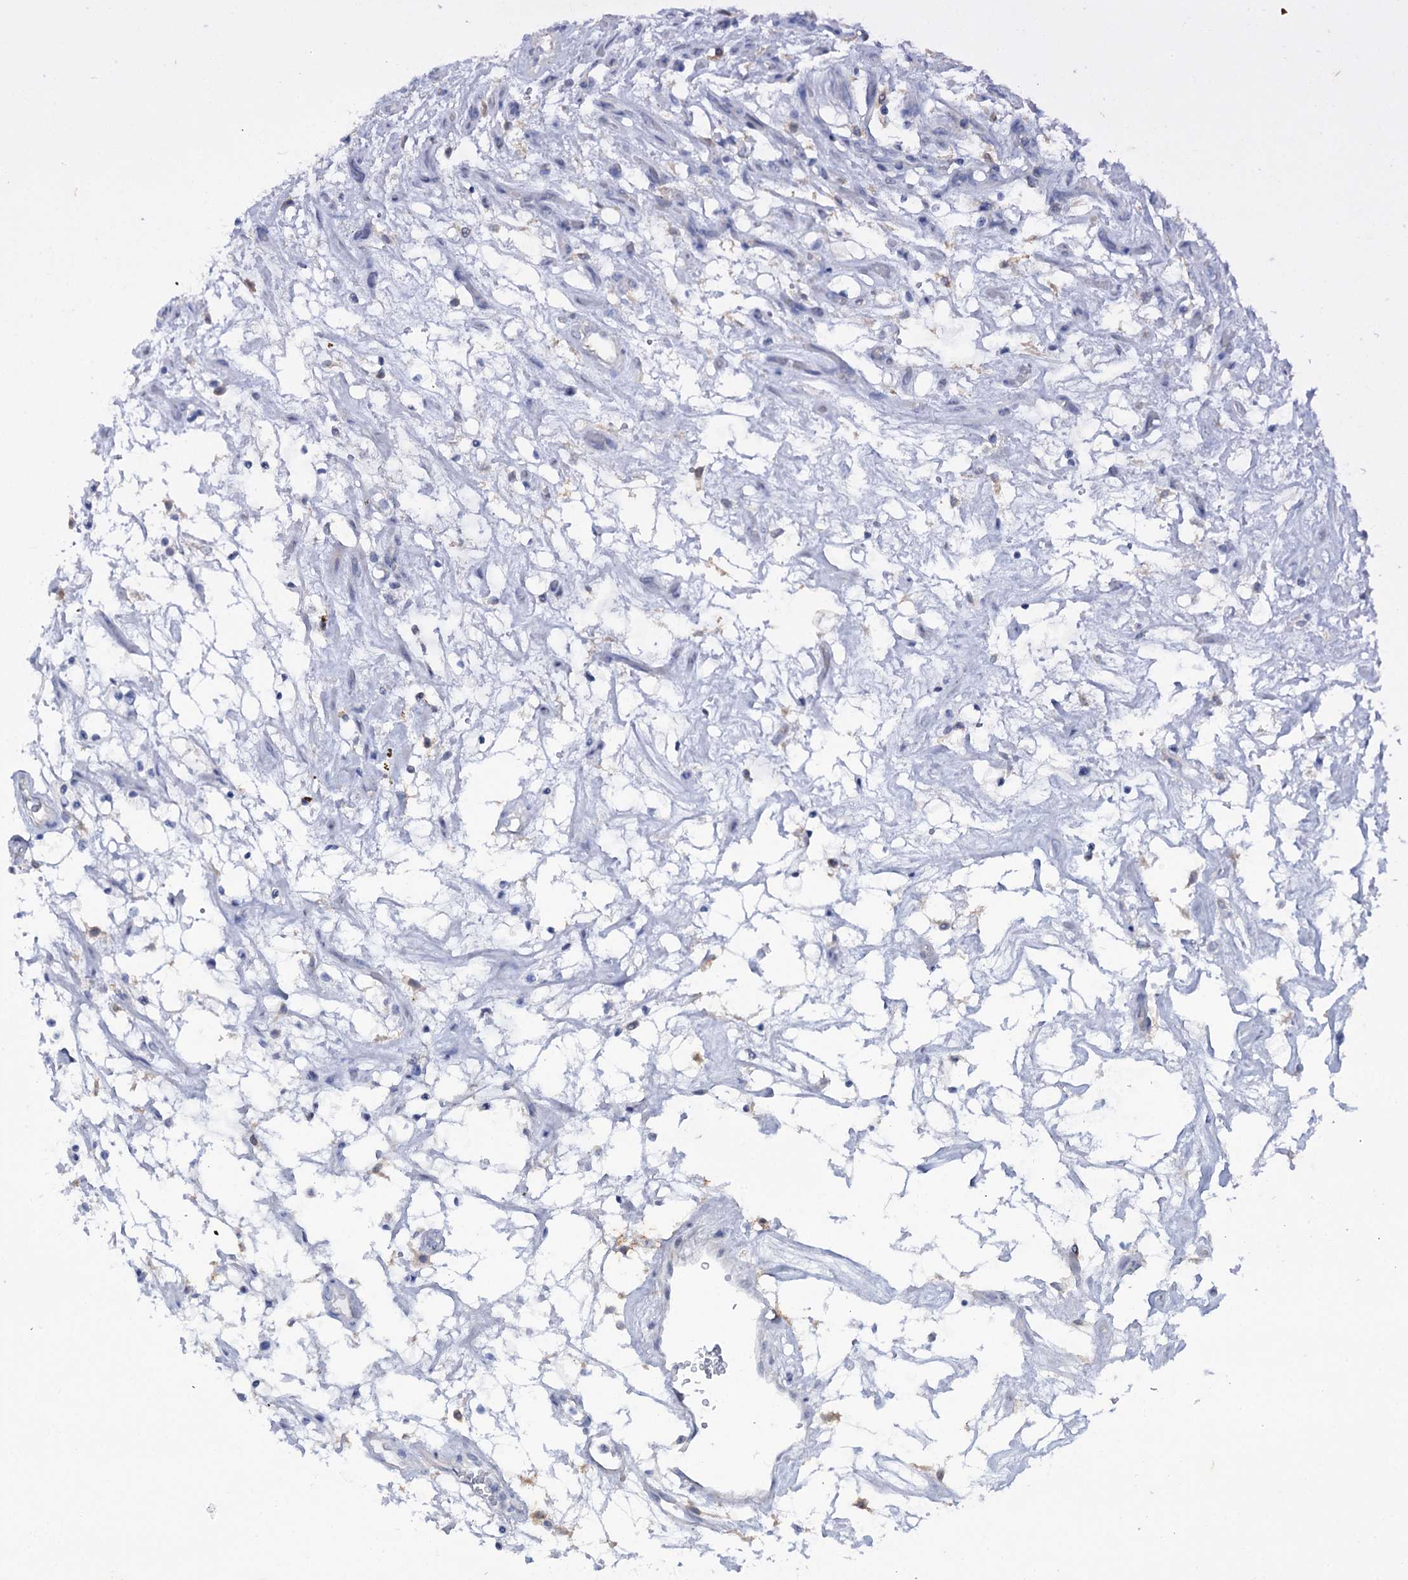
{"staining": {"intensity": "negative", "quantity": "none", "location": "none"}, "tissue": "renal cancer", "cell_type": "Tumor cells", "image_type": "cancer", "snomed": [{"axis": "morphology", "description": "Adenocarcinoma, NOS"}, {"axis": "topography", "description": "Kidney"}], "caption": "The IHC histopathology image has no significant expression in tumor cells of renal cancer tissue.", "gene": "MID1IP1", "patient": {"sex": "female", "age": 69}}